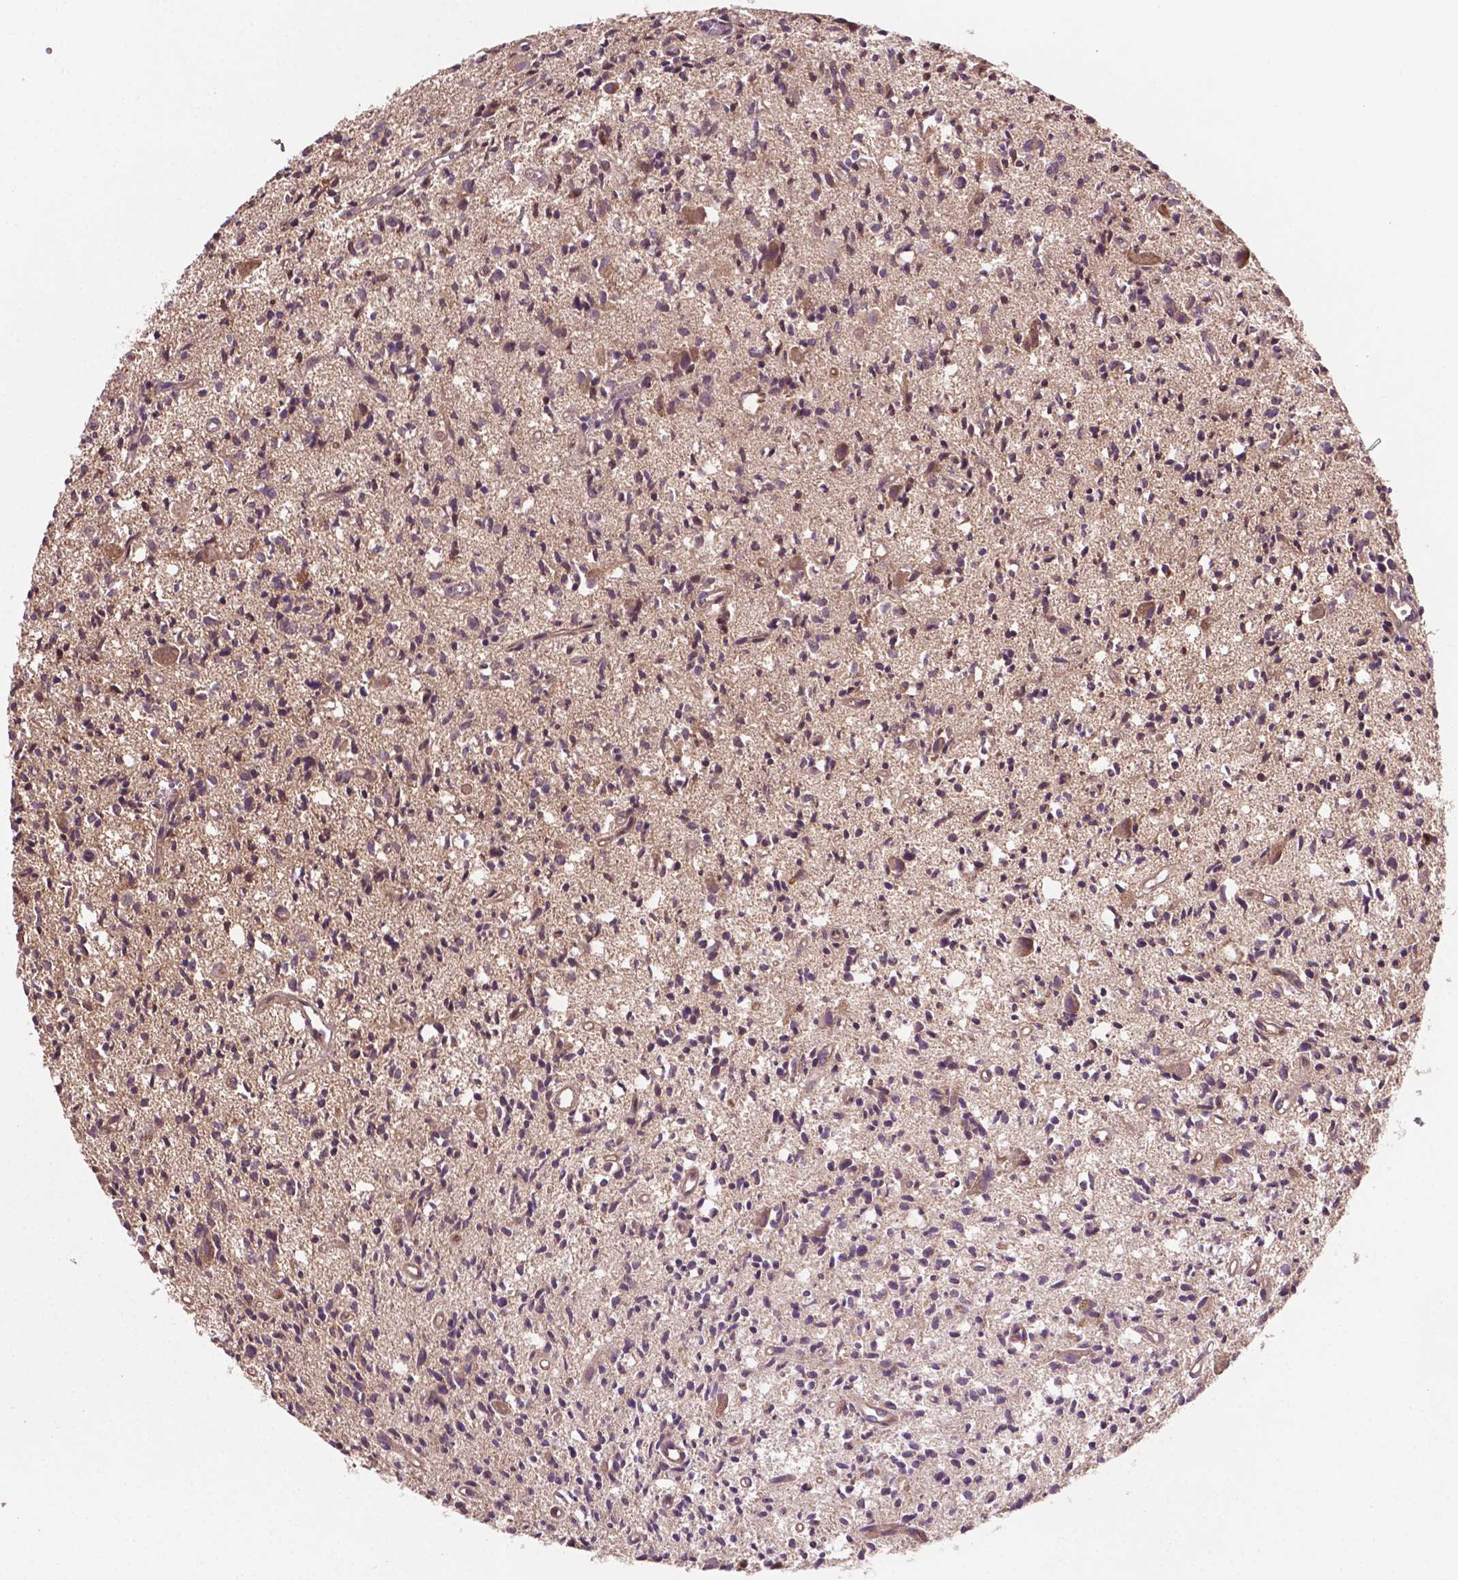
{"staining": {"intensity": "moderate", "quantity": "<25%", "location": "cytoplasmic/membranous"}, "tissue": "glioma", "cell_type": "Tumor cells", "image_type": "cancer", "snomed": [{"axis": "morphology", "description": "Glioma, malignant, Low grade"}, {"axis": "topography", "description": "Brain"}], "caption": "Glioma stained with immunohistochemistry (IHC) displays moderate cytoplasmic/membranous staining in approximately <25% of tumor cells. (IHC, brightfield microscopy, high magnification).", "gene": "GJA9", "patient": {"sex": "male", "age": 64}}